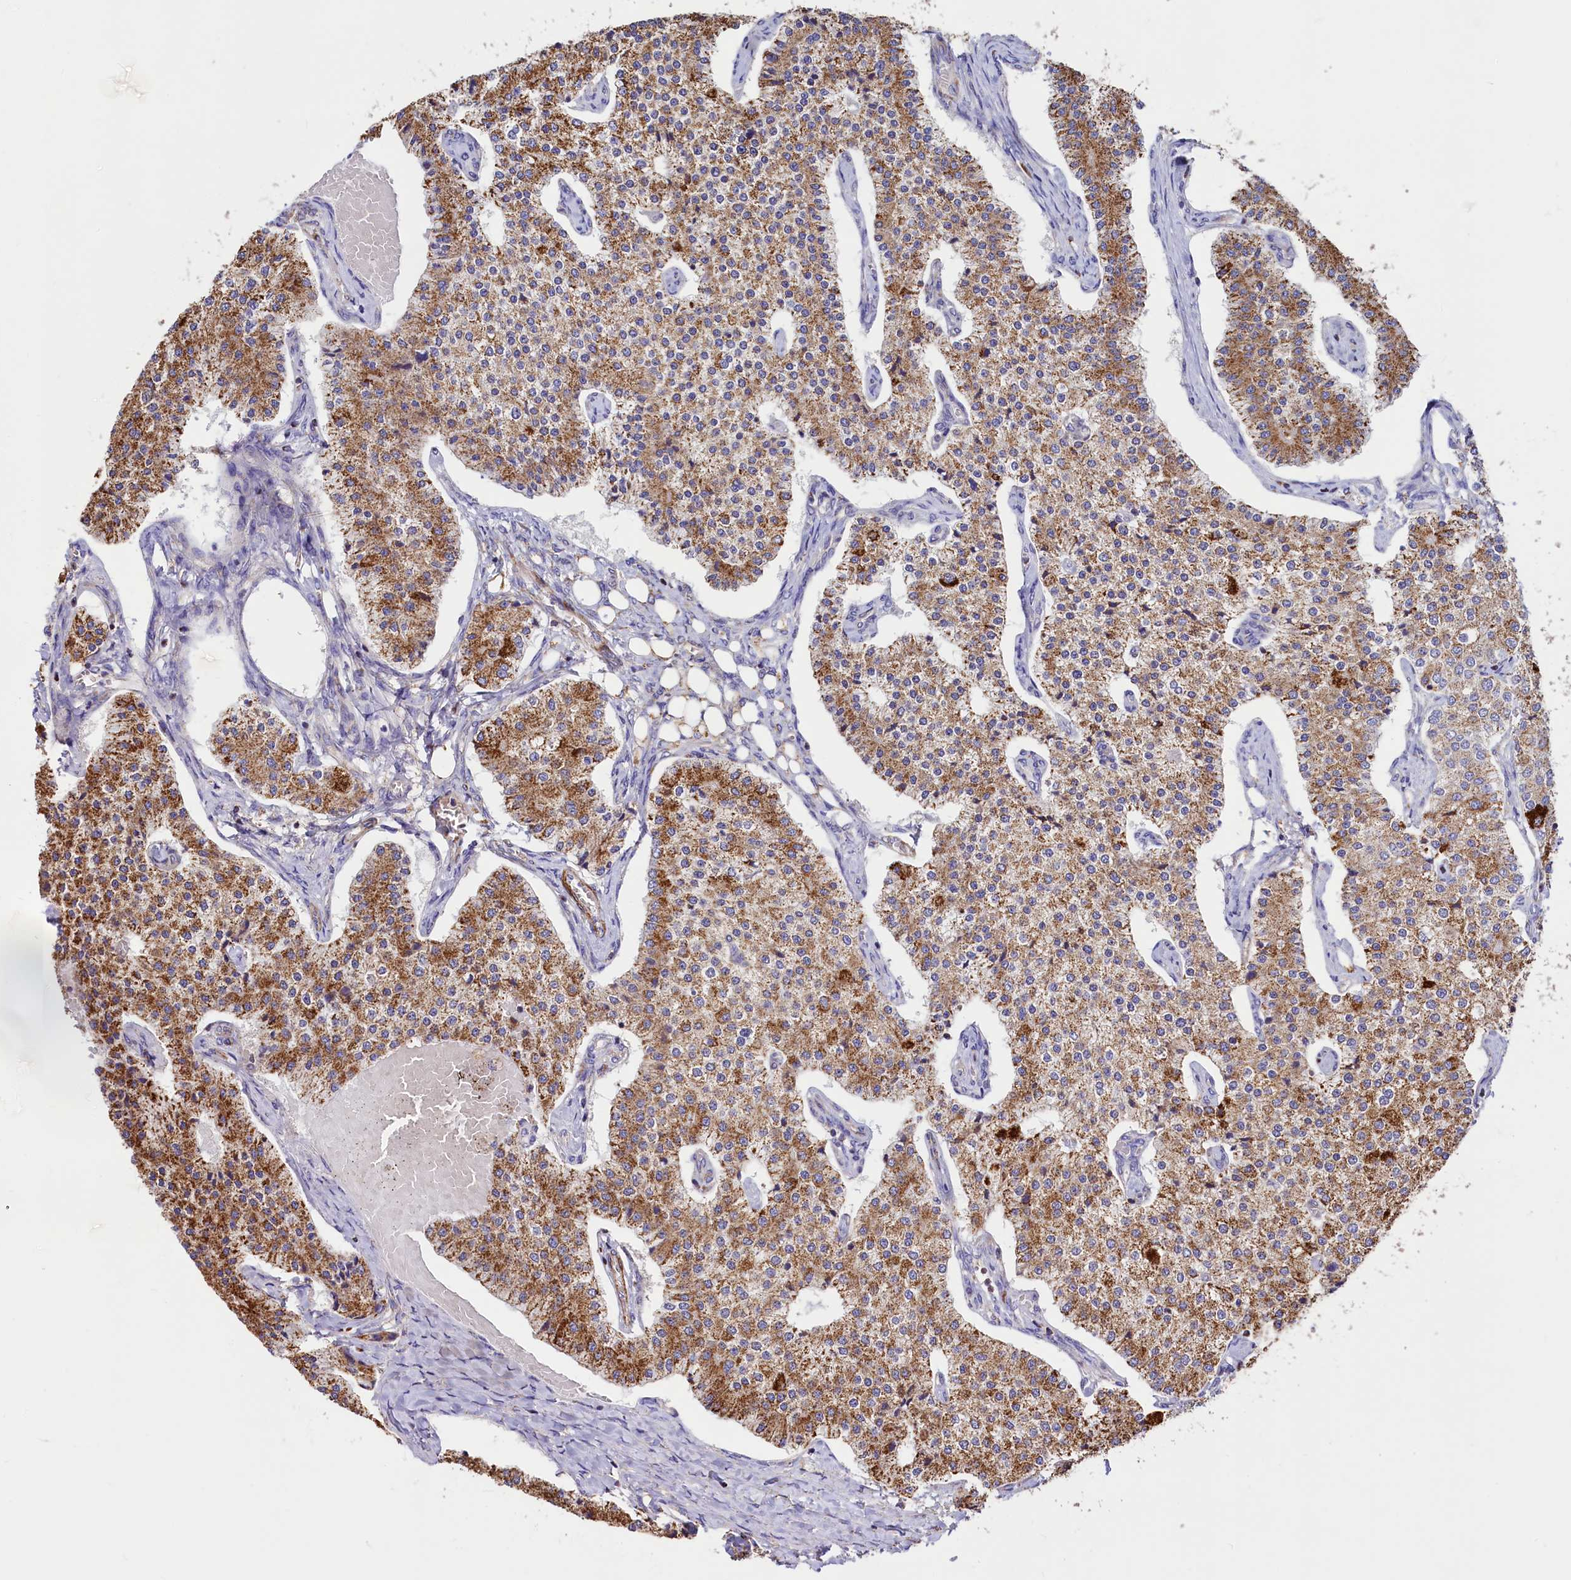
{"staining": {"intensity": "moderate", "quantity": ">75%", "location": "cytoplasmic/membranous"}, "tissue": "carcinoid", "cell_type": "Tumor cells", "image_type": "cancer", "snomed": [{"axis": "morphology", "description": "Carcinoid, malignant, NOS"}, {"axis": "topography", "description": "Colon"}], "caption": "The immunohistochemical stain shows moderate cytoplasmic/membranous positivity in tumor cells of malignant carcinoid tissue.", "gene": "CIAO3", "patient": {"sex": "female", "age": 52}}